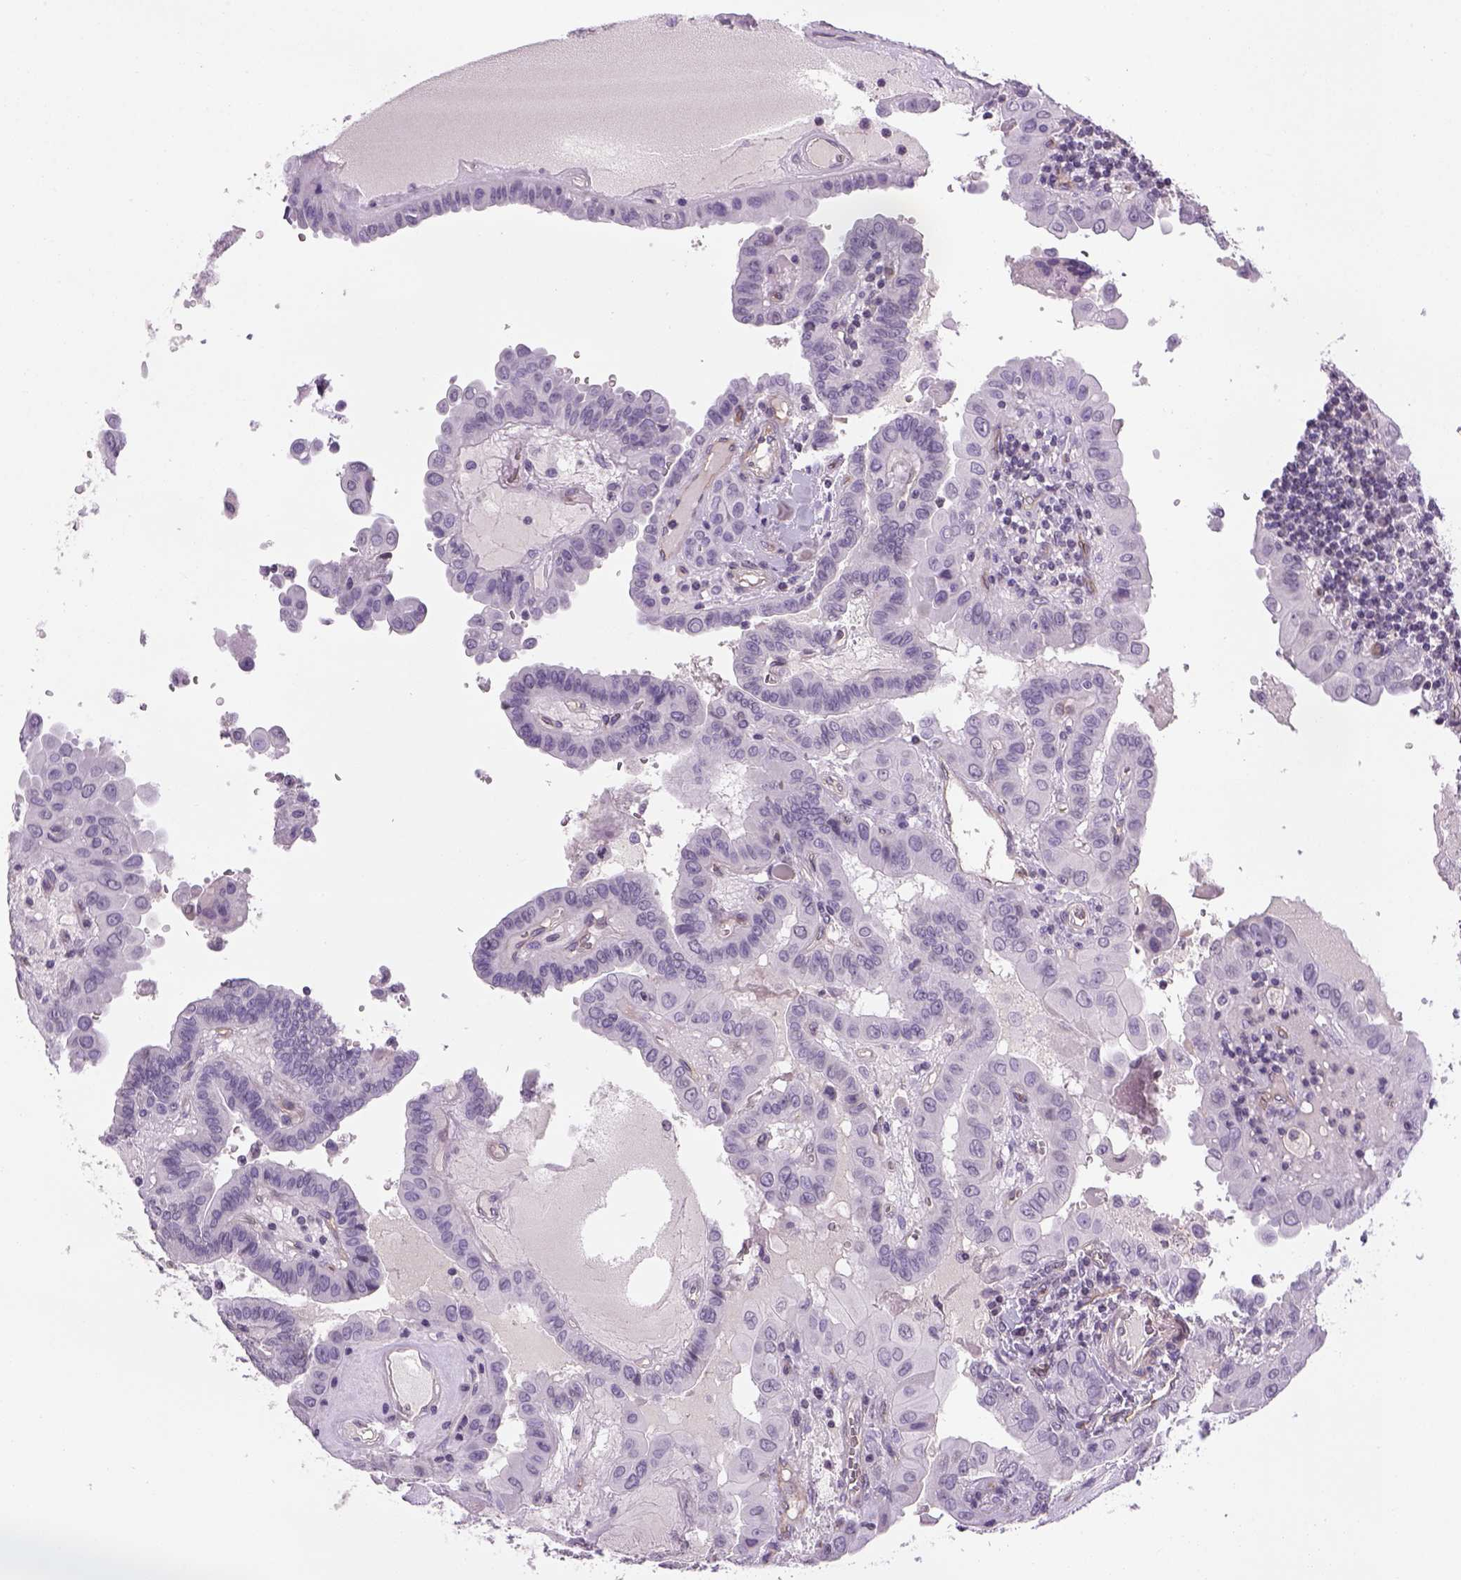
{"staining": {"intensity": "negative", "quantity": "none", "location": "none"}, "tissue": "thyroid cancer", "cell_type": "Tumor cells", "image_type": "cancer", "snomed": [{"axis": "morphology", "description": "Papillary adenocarcinoma, NOS"}, {"axis": "topography", "description": "Thyroid gland"}], "caption": "Tumor cells are negative for brown protein staining in thyroid papillary adenocarcinoma.", "gene": "PRRT1", "patient": {"sex": "female", "age": 37}}